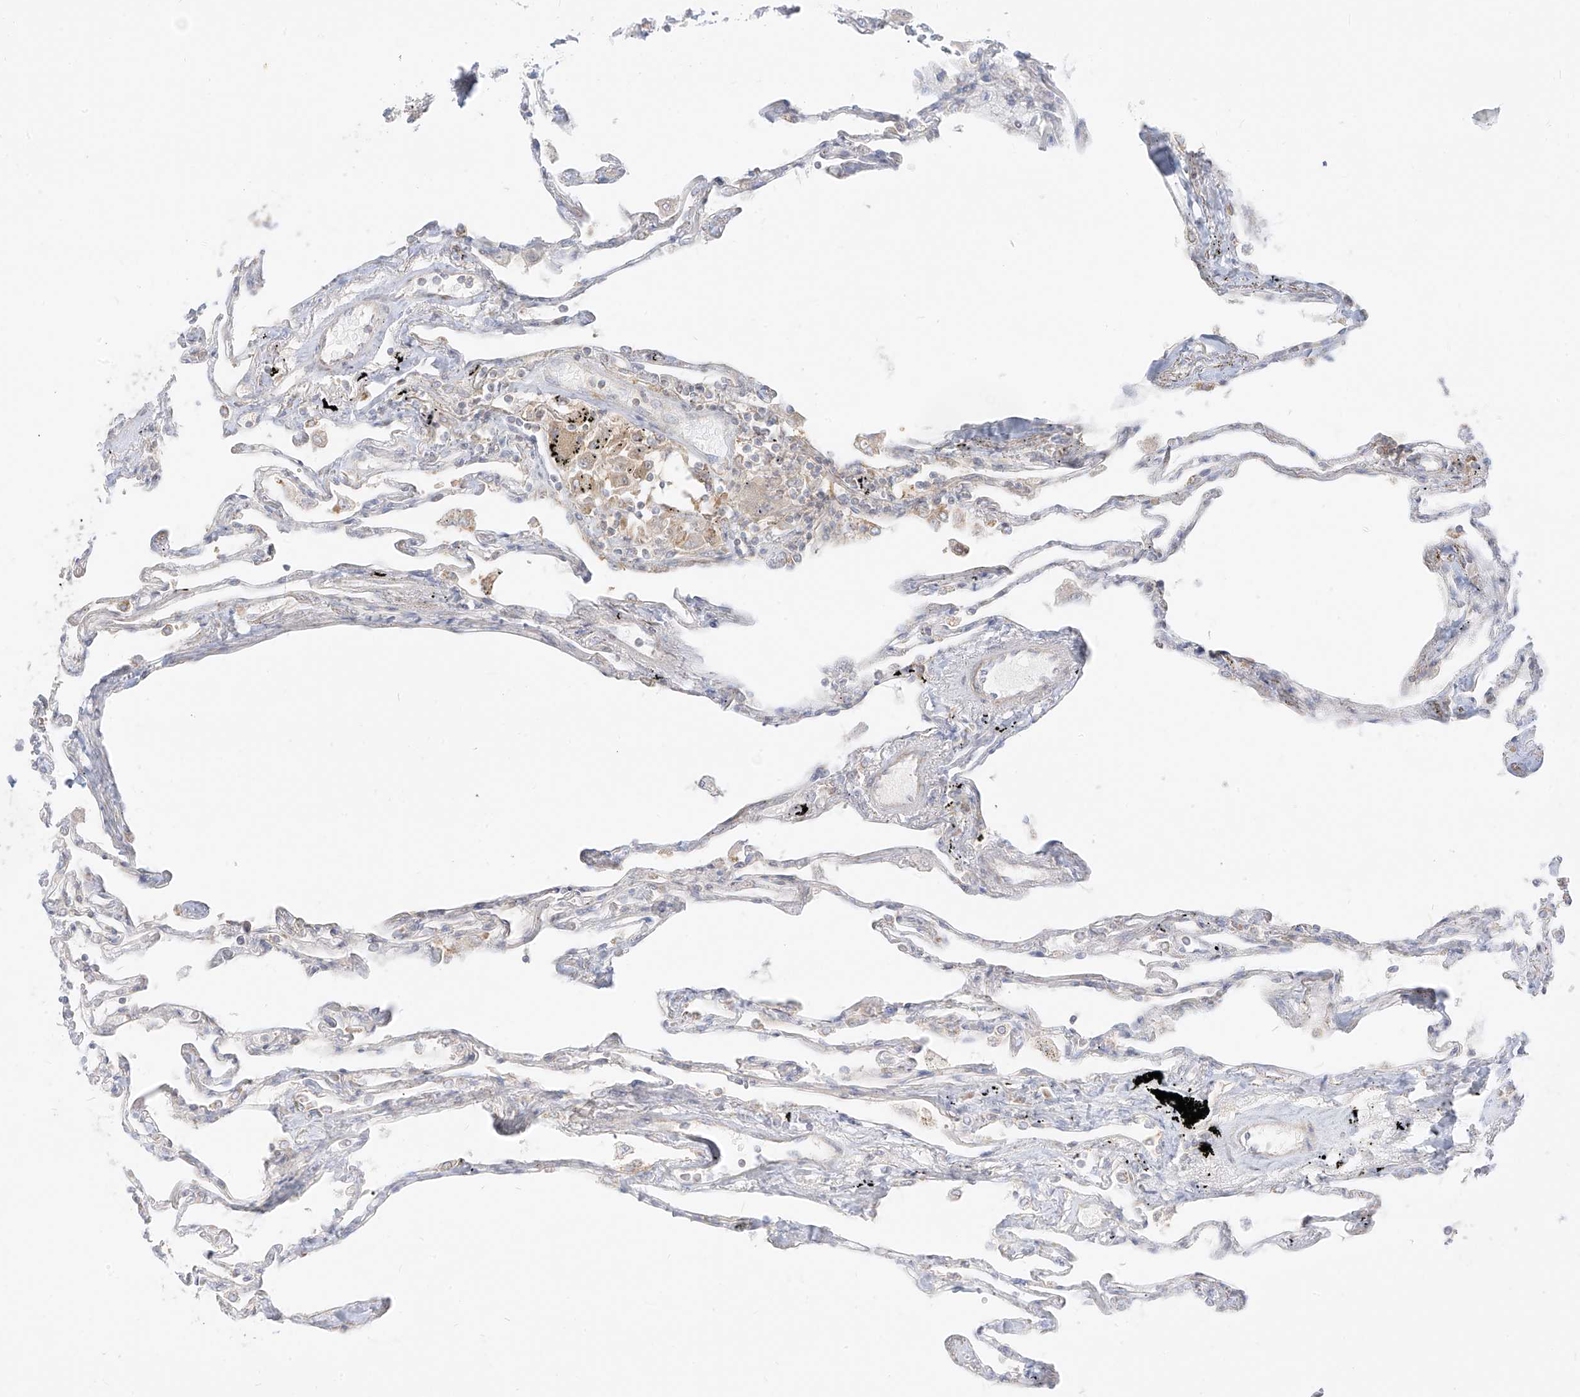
{"staining": {"intensity": "weak", "quantity": "<25%", "location": "cytoplasmic/membranous"}, "tissue": "lung", "cell_type": "Alveolar cells", "image_type": "normal", "snomed": [{"axis": "morphology", "description": "Normal tissue, NOS"}, {"axis": "topography", "description": "Lung"}], "caption": "The image demonstrates no staining of alveolar cells in benign lung.", "gene": "ZIM3", "patient": {"sex": "female", "age": 67}}